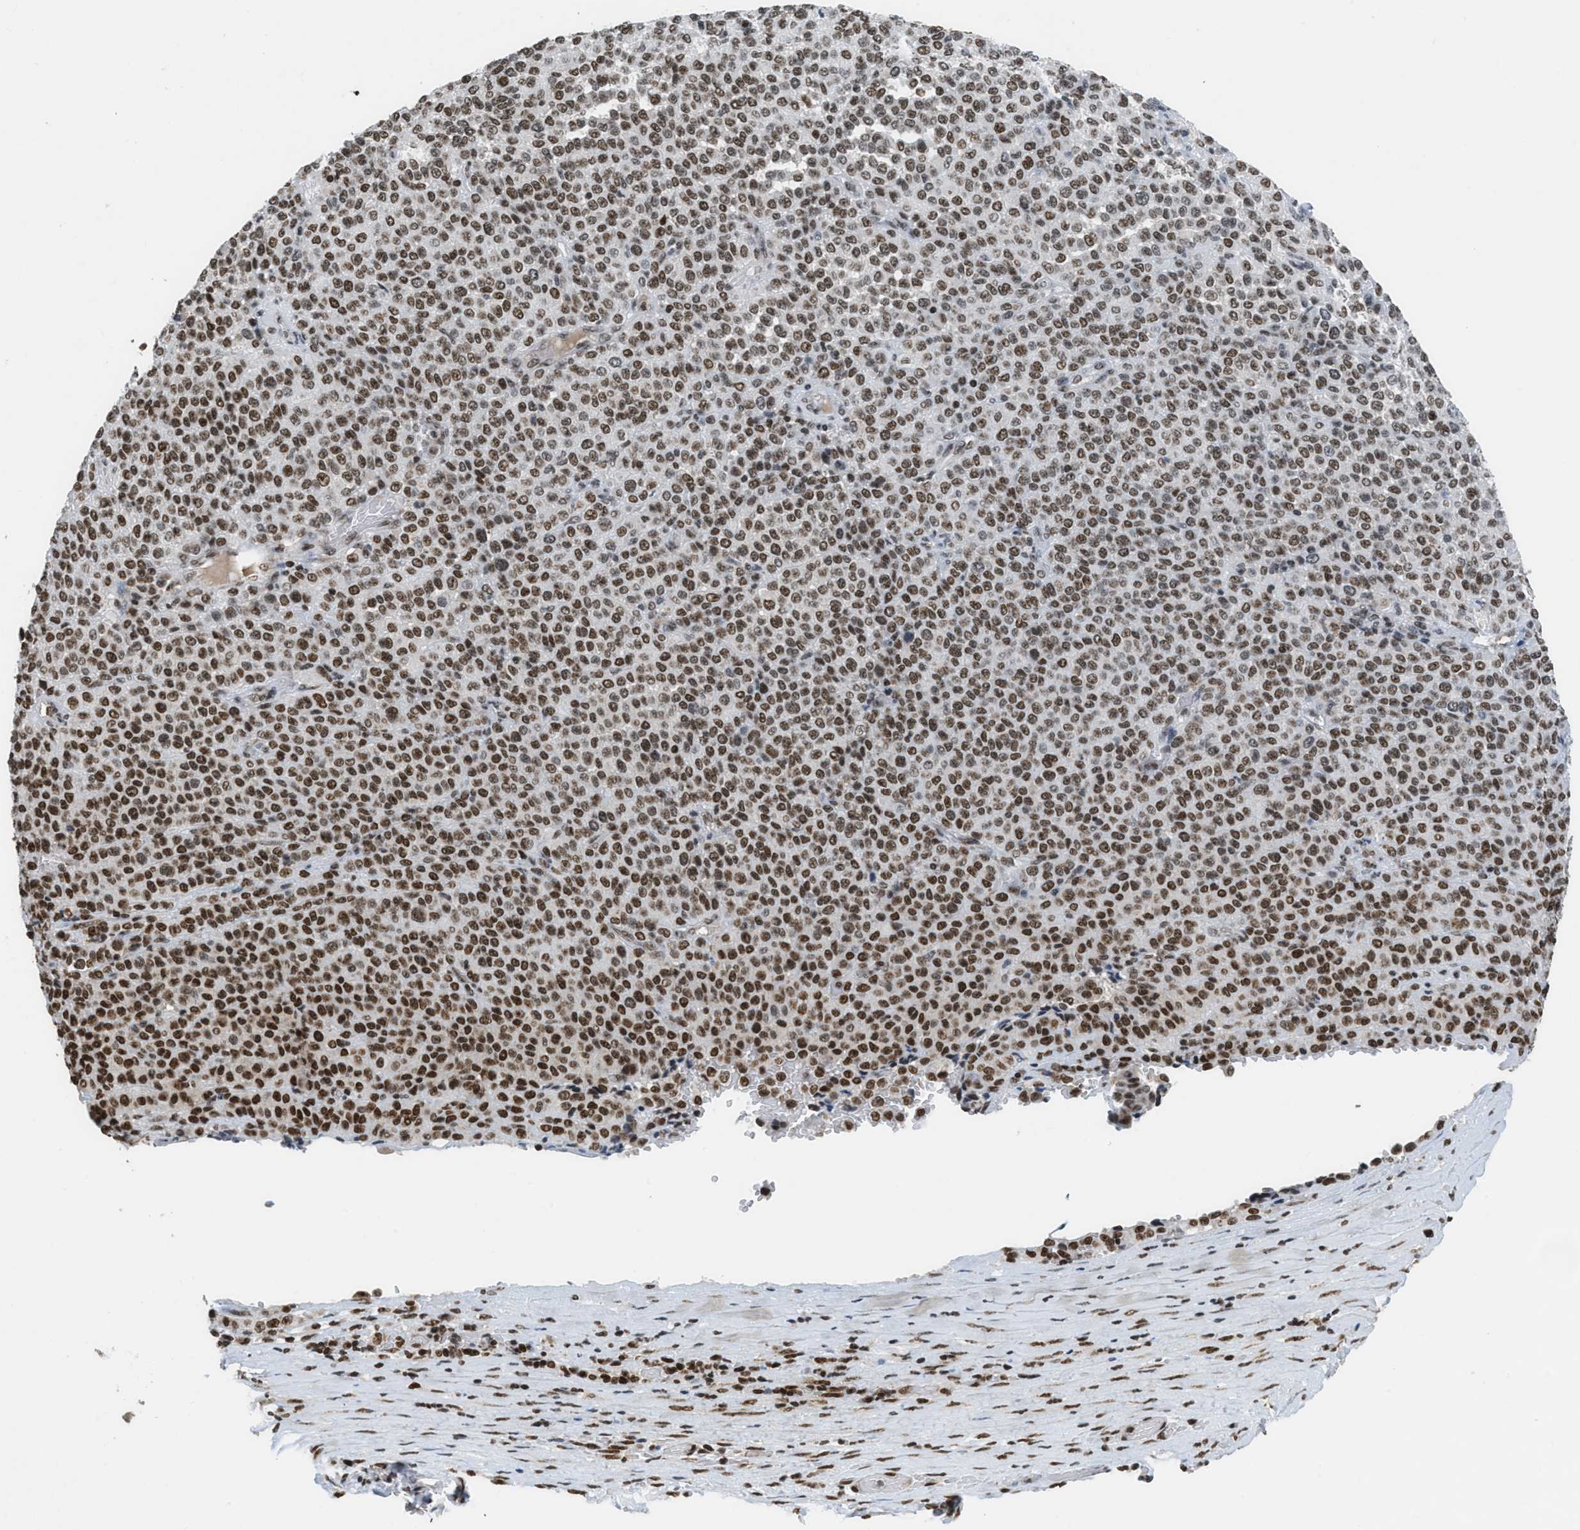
{"staining": {"intensity": "strong", "quantity": ">75%", "location": "nuclear"}, "tissue": "melanoma", "cell_type": "Tumor cells", "image_type": "cancer", "snomed": [{"axis": "morphology", "description": "Malignant melanoma, Metastatic site"}, {"axis": "topography", "description": "Pancreas"}], "caption": "A histopathology image showing strong nuclear positivity in about >75% of tumor cells in malignant melanoma (metastatic site), as visualized by brown immunohistochemical staining.", "gene": "RAD51B", "patient": {"sex": "female", "age": 30}}